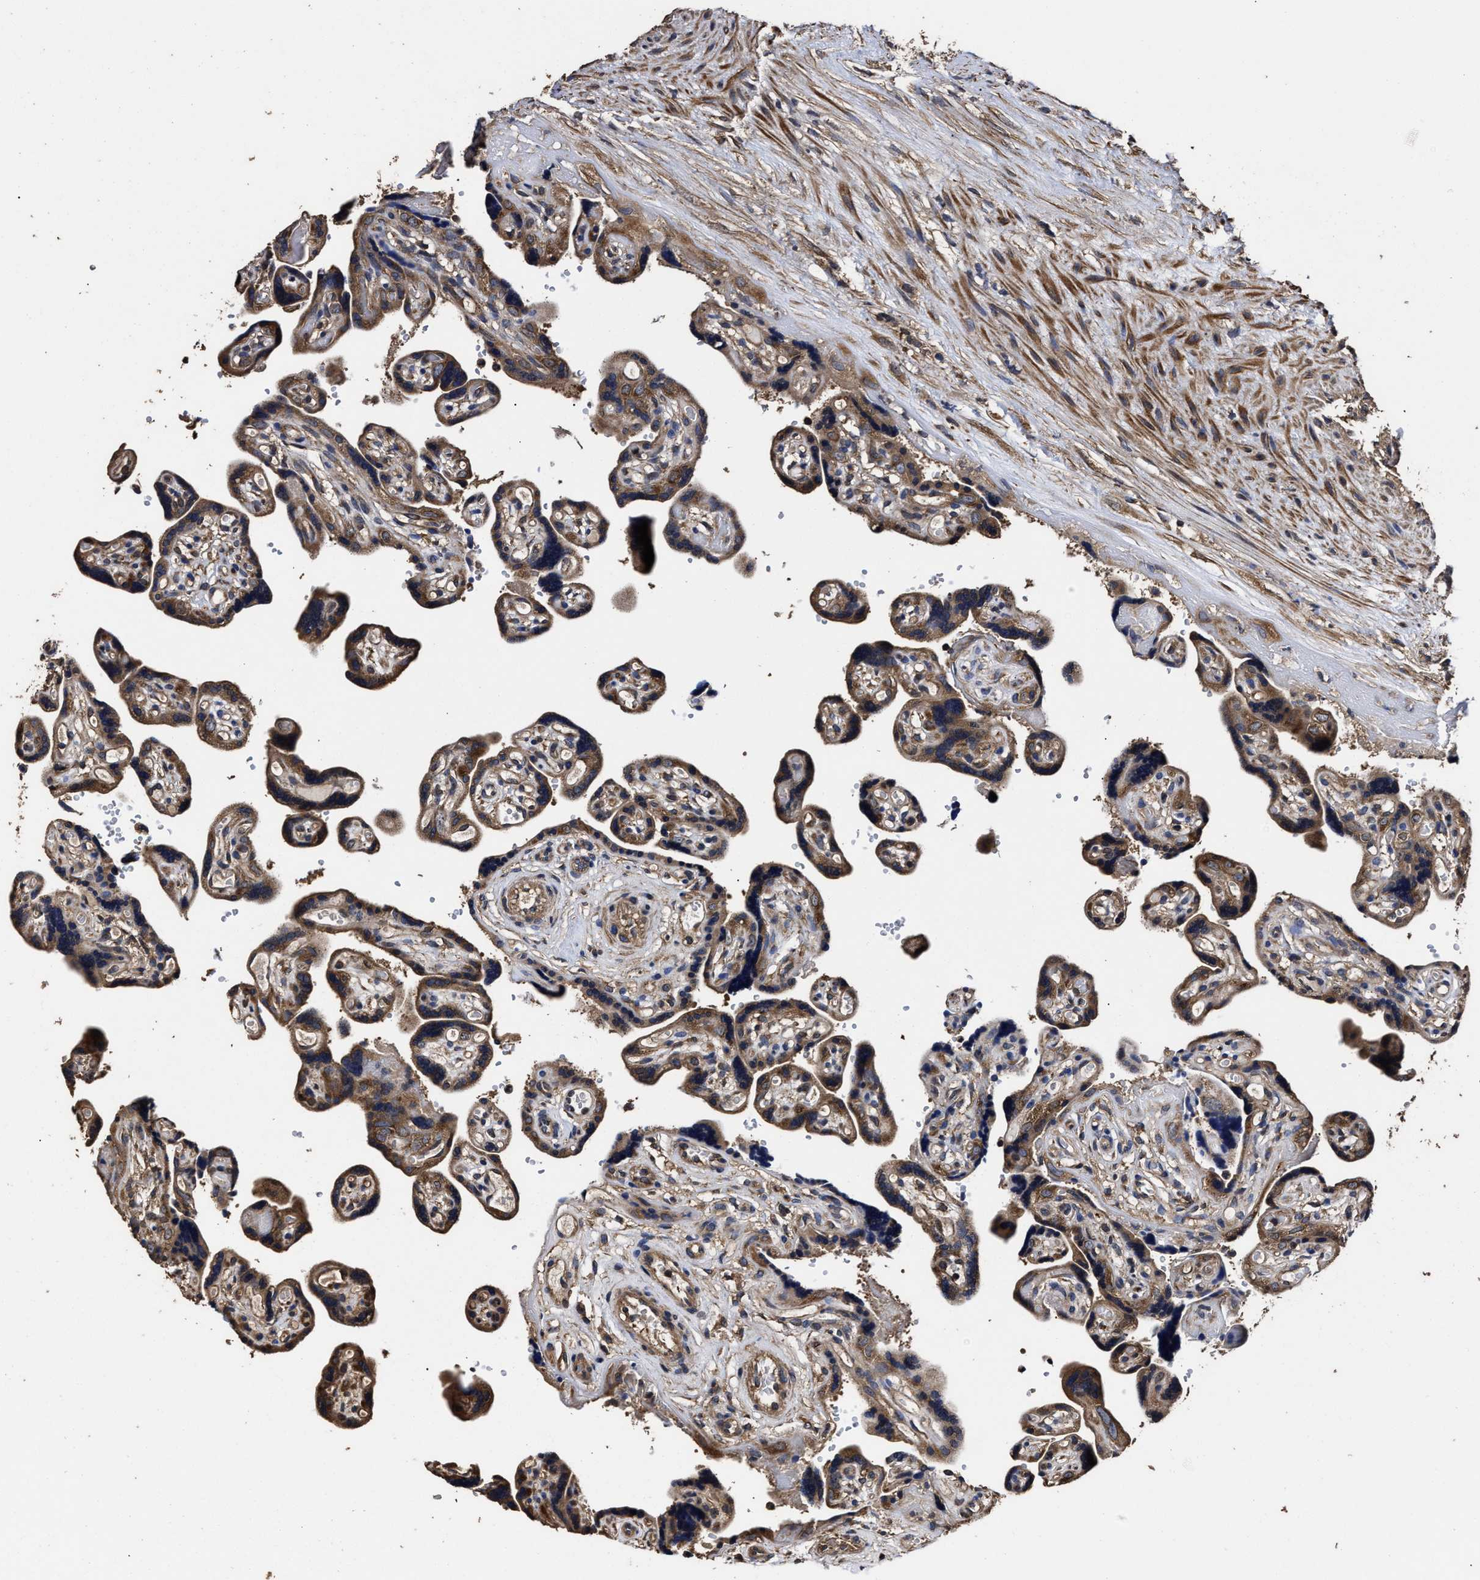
{"staining": {"intensity": "moderate", "quantity": ">75%", "location": "cytoplasmic/membranous"}, "tissue": "placenta", "cell_type": "Decidual cells", "image_type": "normal", "snomed": [{"axis": "morphology", "description": "Normal tissue, NOS"}, {"axis": "topography", "description": "Placenta"}], "caption": "Immunohistochemistry image of benign placenta: human placenta stained using IHC reveals medium levels of moderate protein expression localized specifically in the cytoplasmic/membranous of decidual cells, appearing as a cytoplasmic/membranous brown color.", "gene": "AVEN", "patient": {"sex": "female", "age": 30}}